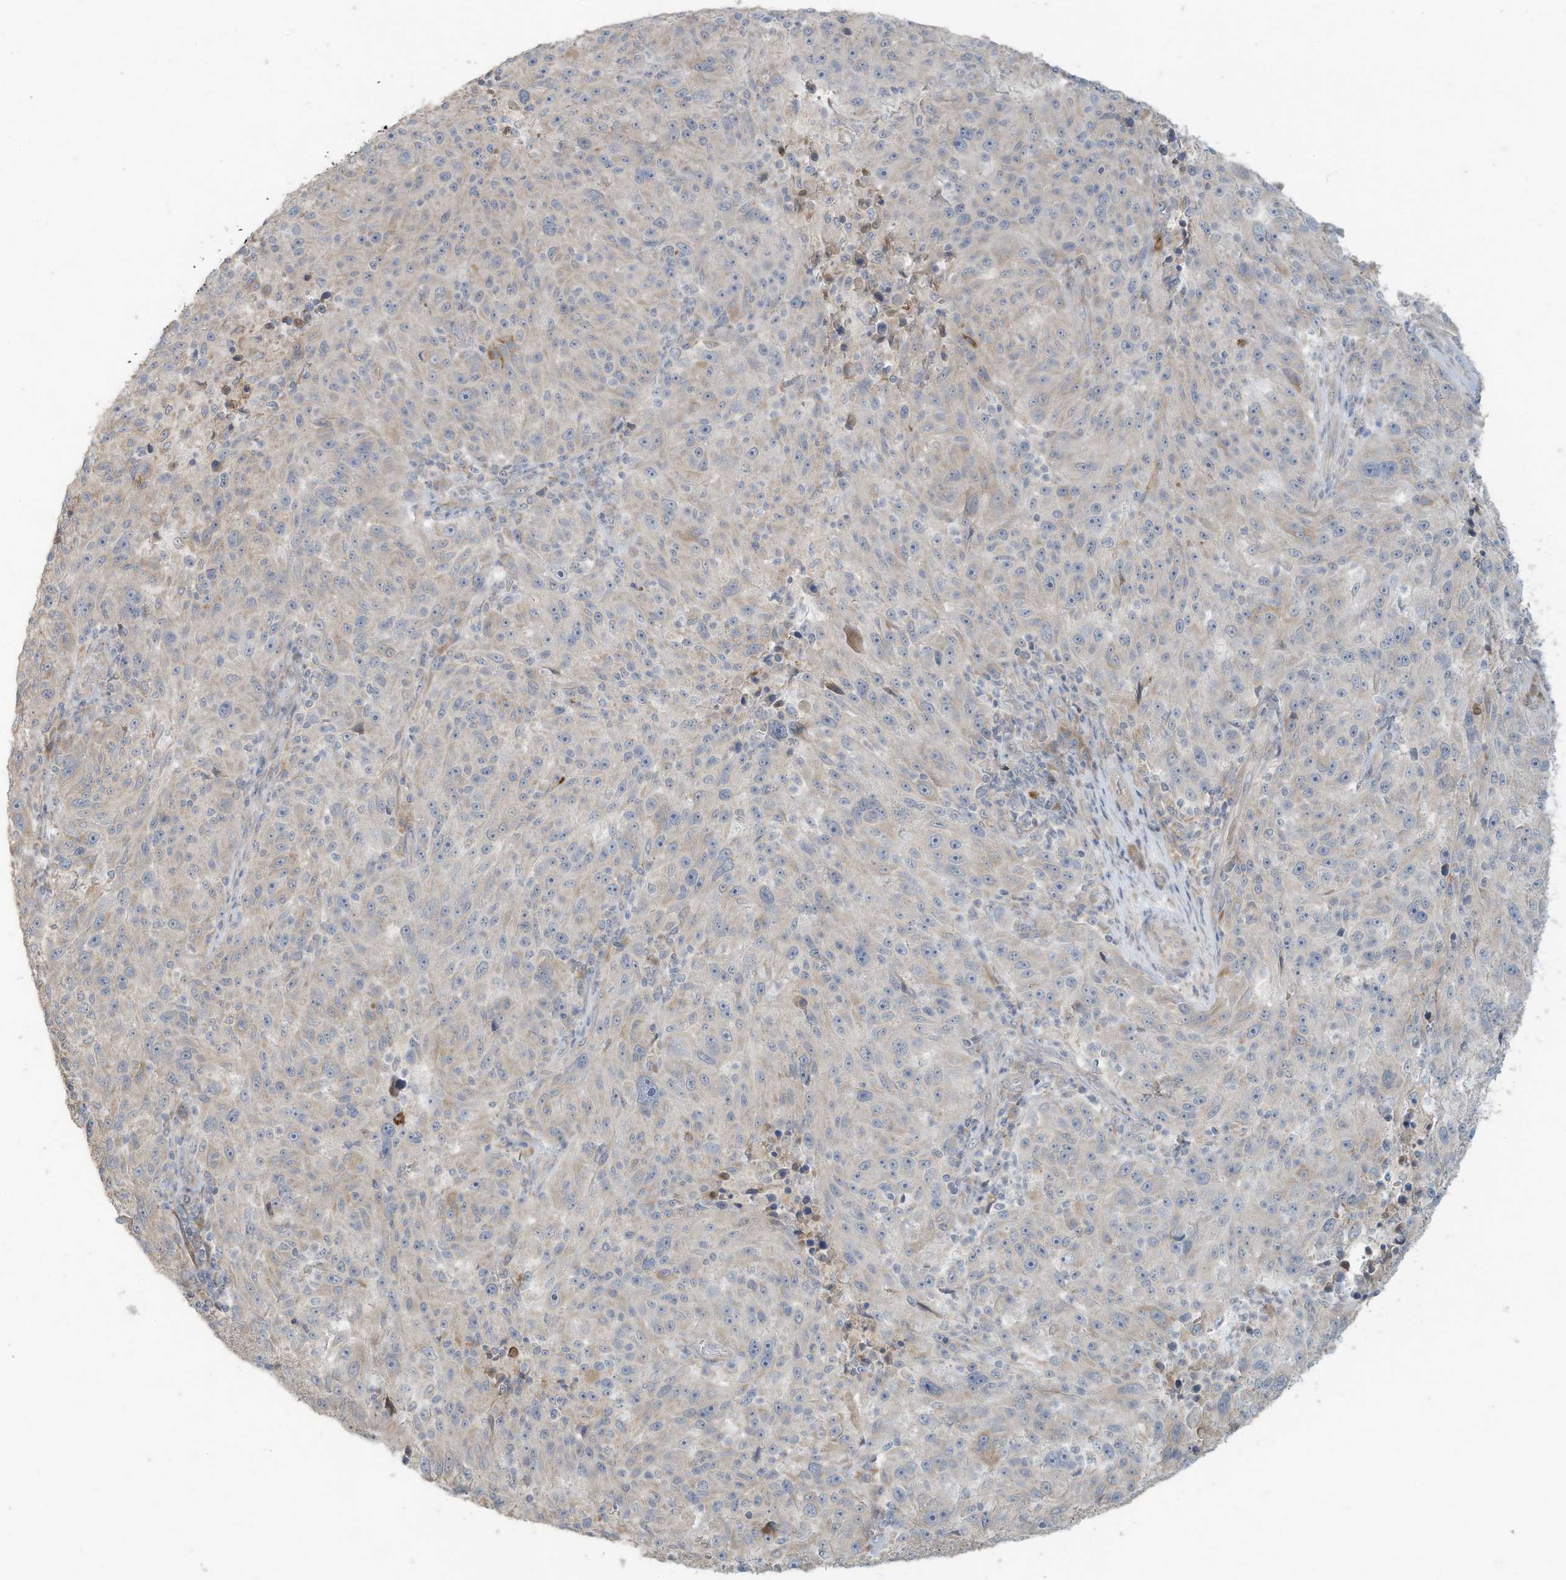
{"staining": {"intensity": "negative", "quantity": "none", "location": "none"}, "tissue": "melanoma", "cell_type": "Tumor cells", "image_type": "cancer", "snomed": [{"axis": "morphology", "description": "Malignant melanoma, NOS"}, {"axis": "topography", "description": "Skin"}], "caption": "DAB immunohistochemical staining of malignant melanoma shows no significant staining in tumor cells. Nuclei are stained in blue.", "gene": "MAGIX", "patient": {"sex": "male", "age": 53}}